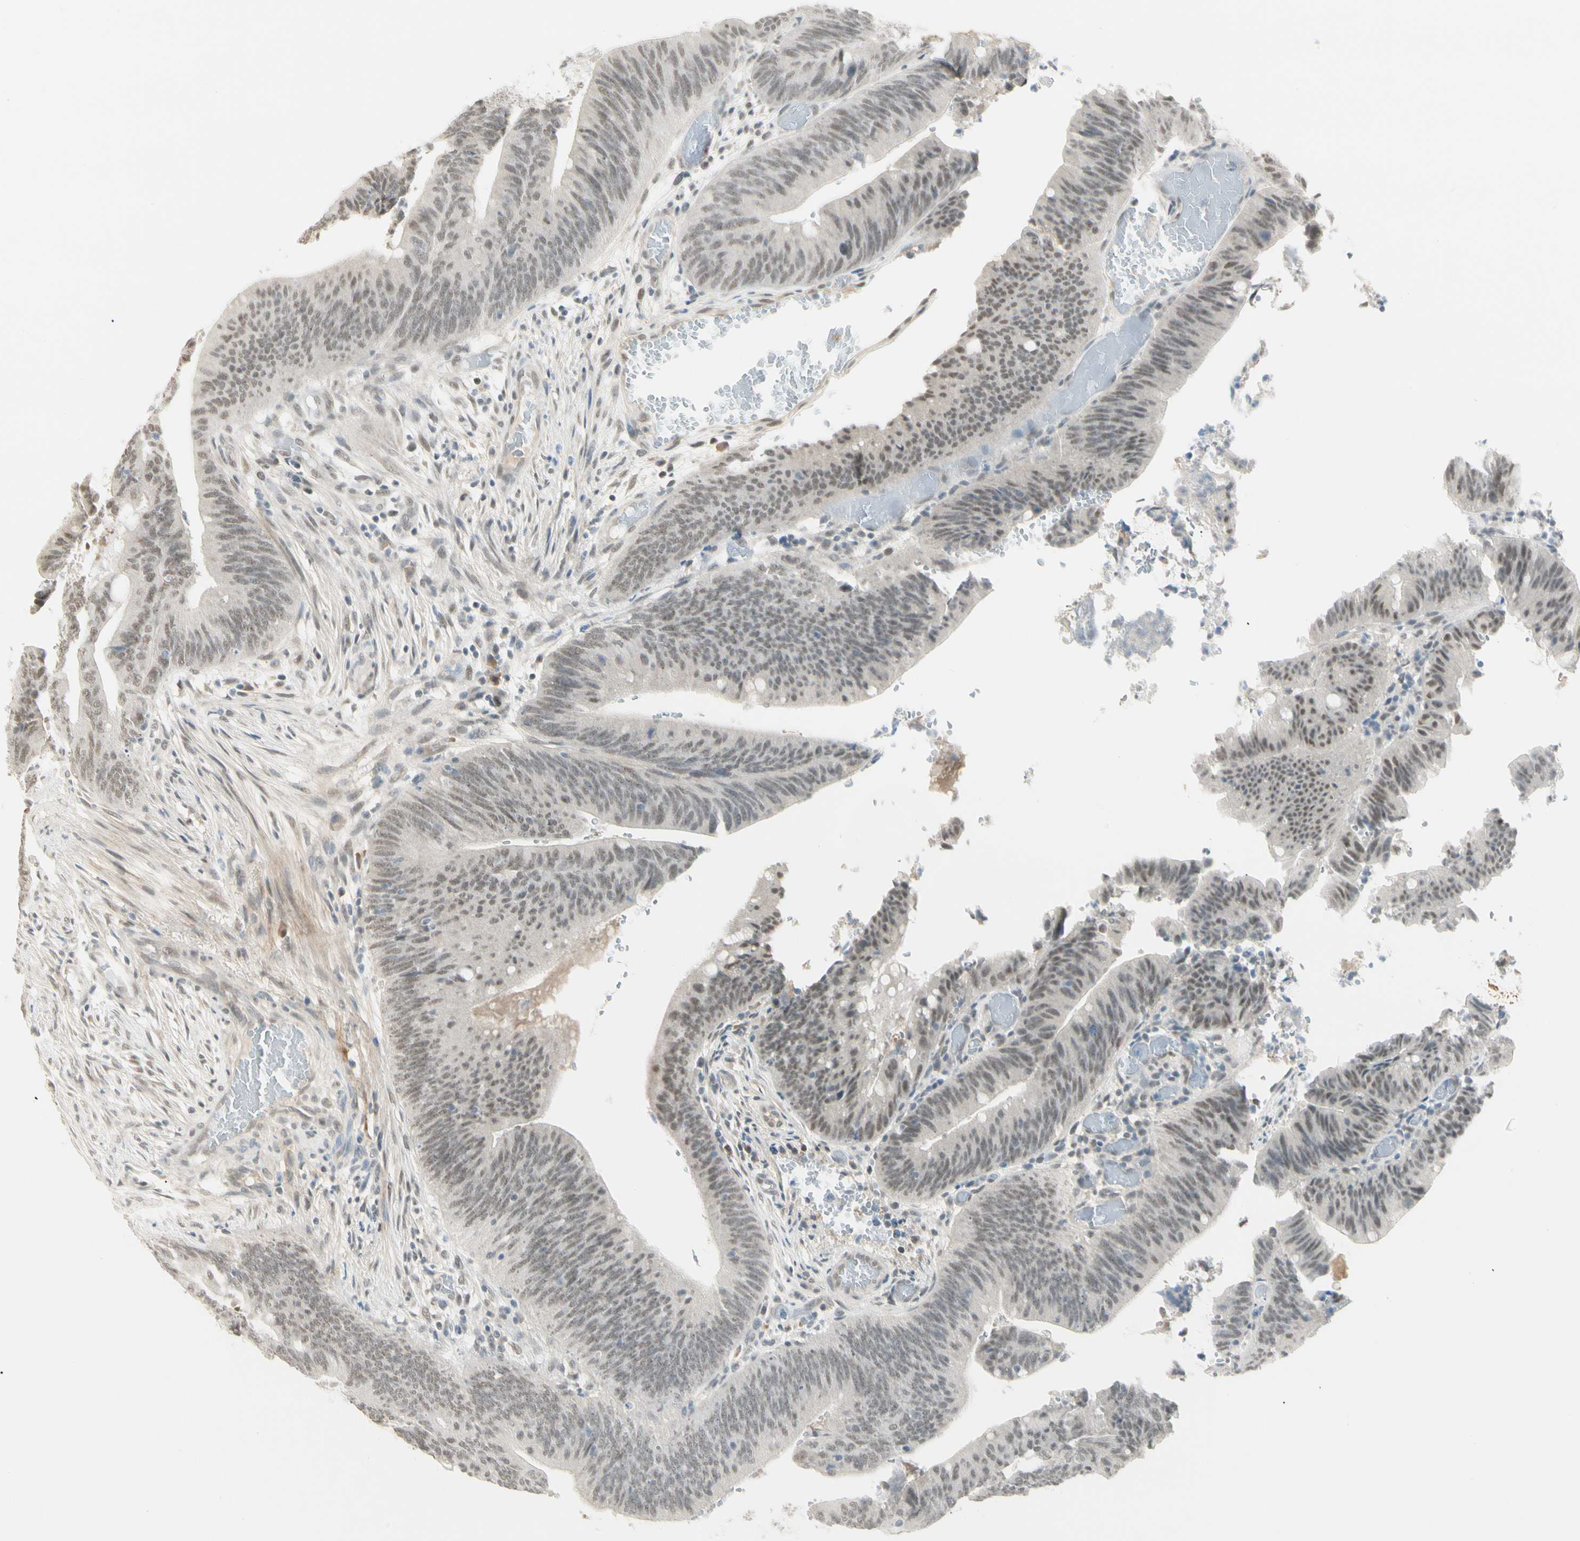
{"staining": {"intensity": "weak", "quantity": ">75%", "location": "nuclear"}, "tissue": "colorectal cancer", "cell_type": "Tumor cells", "image_type": "cancer", "snomed": [{"axis": "morphology", "description": "Adenocarcinoma, NOS"}, {"axis": "topography", "description": "Rectum"}], "caption": "Protein staining by immunohistochemistry demonstrates weak nuclear expression in about >75% of tumor cells in colorectal adenocarcinoma. Using DAB (3,3'-diaminobenzidine) (brown) and hematoxylin (blue) stains, captured at high magnification using brightfield microscopy.", "gene": "ASPN", "patient": {"sex": "female", "age": 66}}